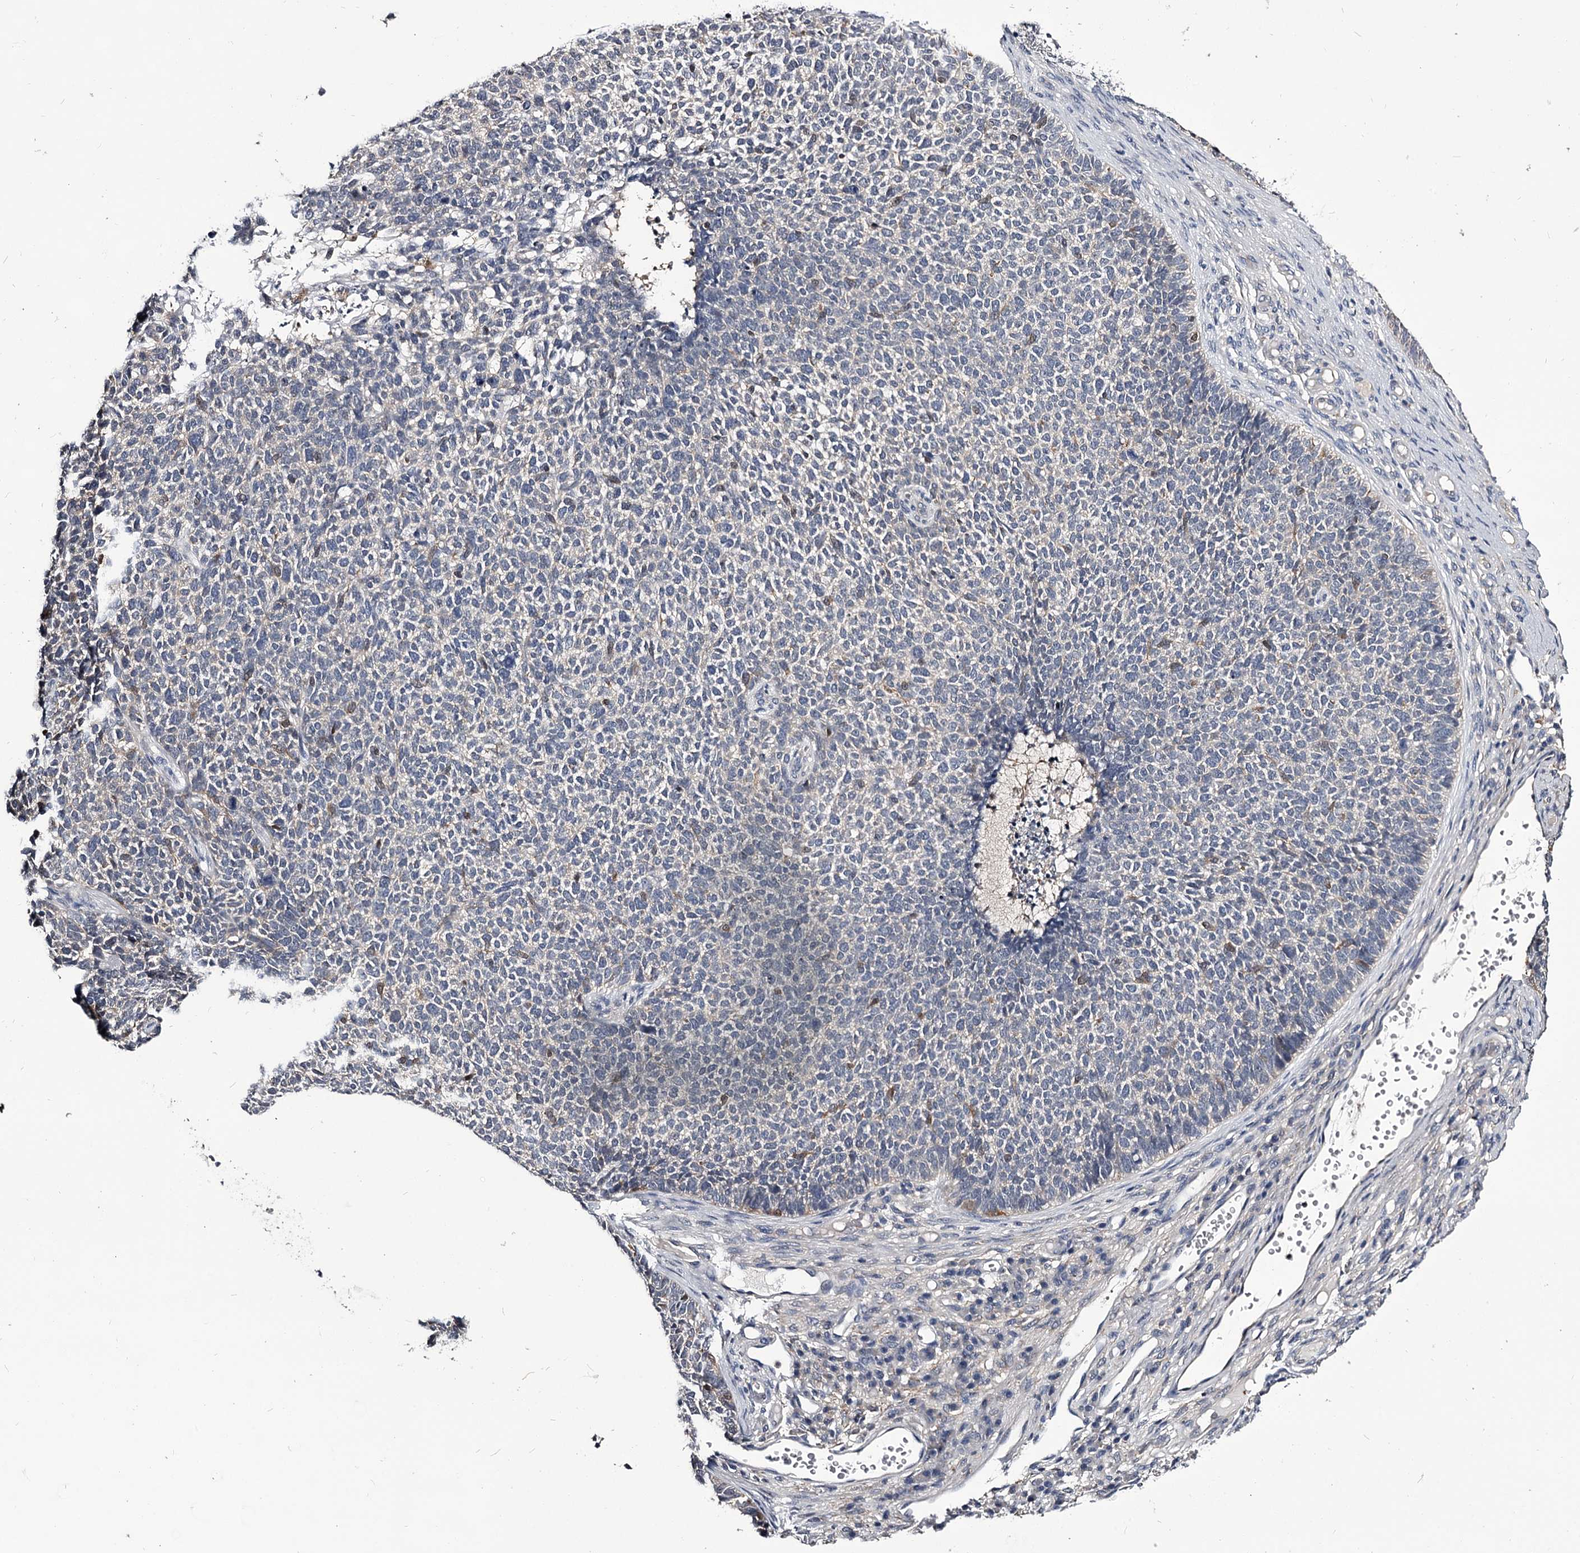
{"staining": {"intensity": "negative", "quantity": "none", "location": "none"}, "tissue": "skin cancer", "cell_type": "Tumor cells", "image_type": "cancer", "snomed": [{"axis": "morphology", "description": "Basal cell carcinoma"}, {"axis": "topography", "description": "Skin"}], "caption": "IHC micrograph of human skin cancer stained for a protein (brown), which demonstrates no positivity in tumor cells.", "gene": "GSTO1", "patient": {"sex": "female", "age": 84}}